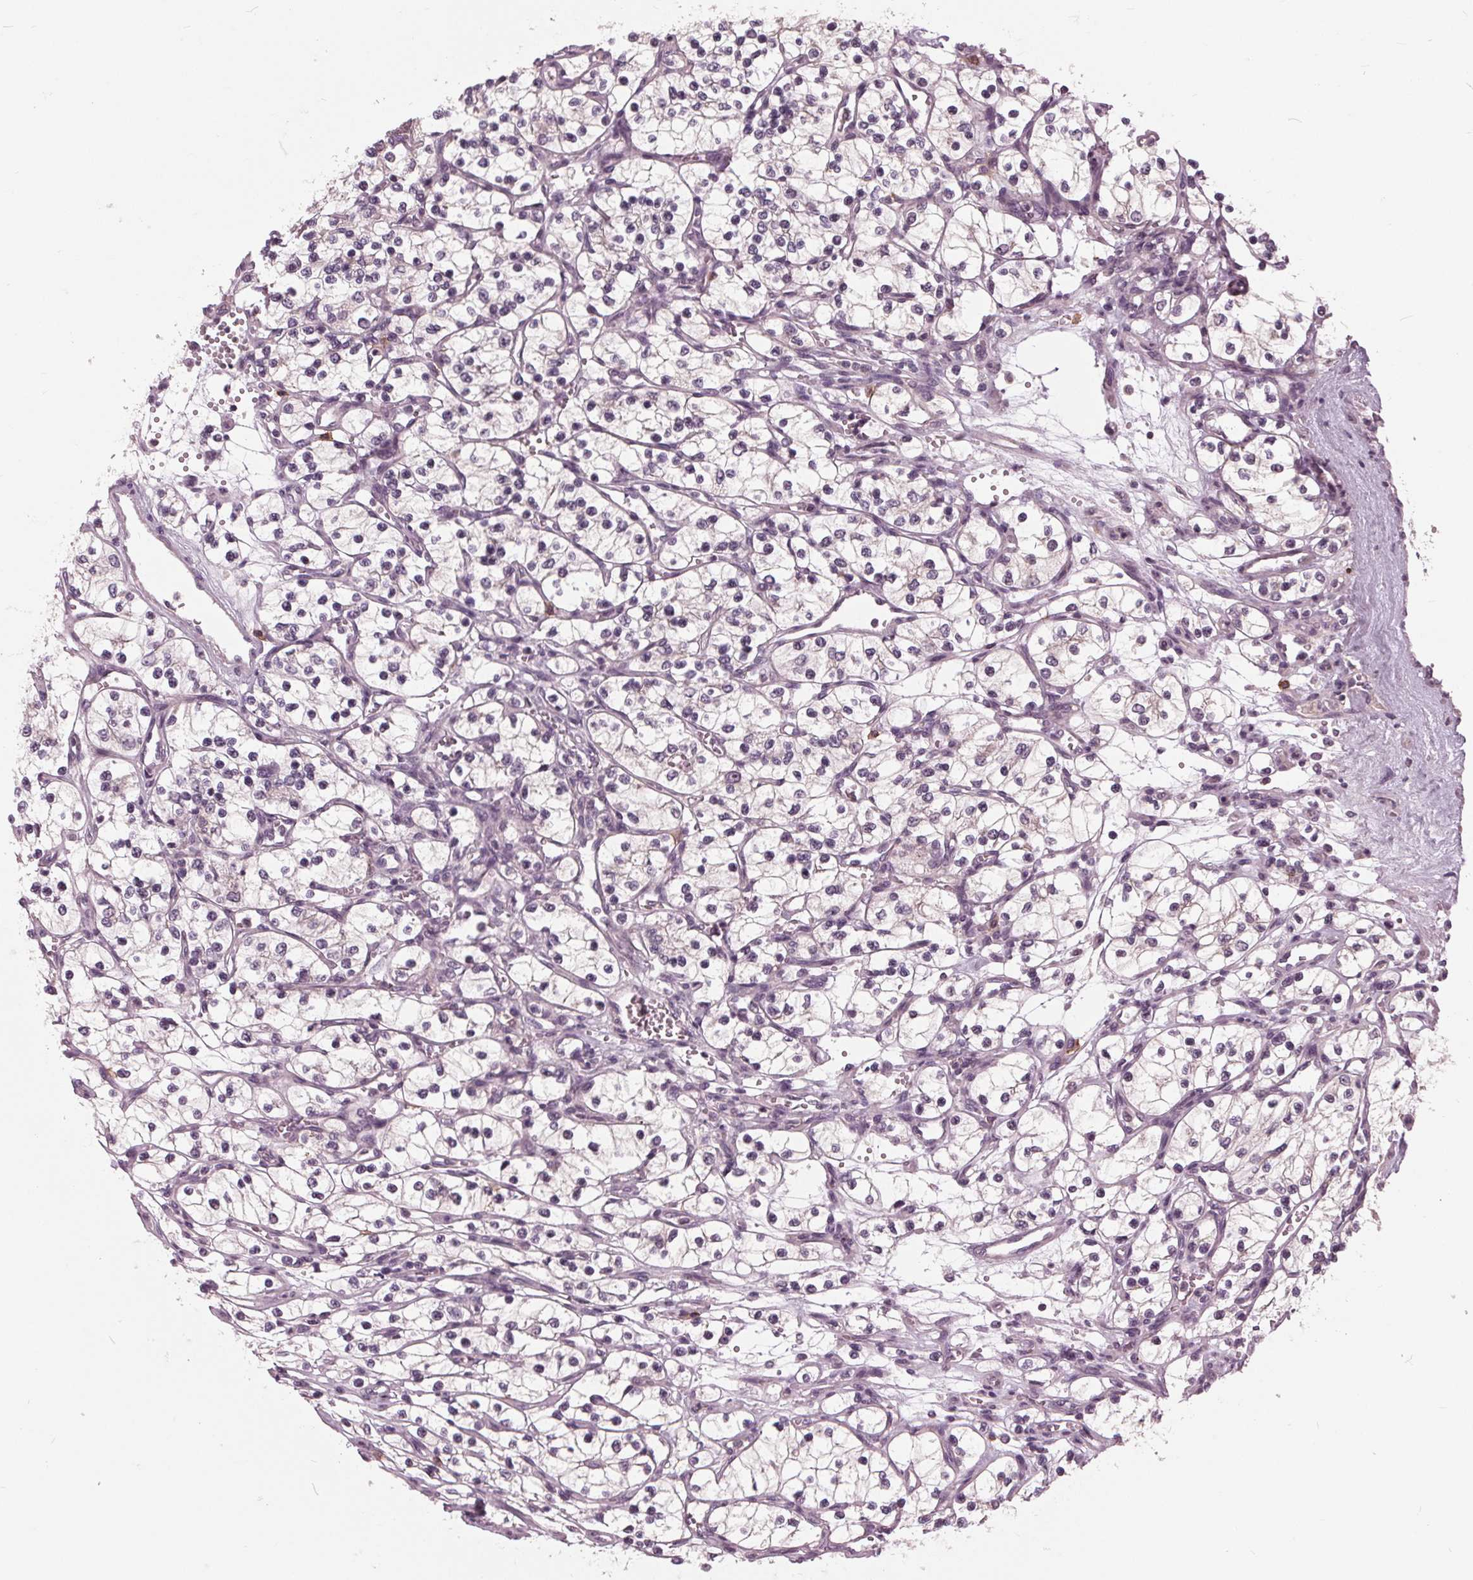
{"staining": {"intensity": "negative", "quantity": "none", "location": "none"}, "tissue": "renal cancer", "cell_type": "Tumor cells", "image_type": "cancer", "snomed": [{"axis": "morphology", "description": "Adenocarcinoma, NOS"}, {"axis": "topography", "description": "Kidney"}], "caption": "This is a micrograph of immunohistochemistry (IHC) staining of renal cancer (adenocarcinoma), which shows no staining in tumor cells.", "gene": "SIGLEC6", "patient": {"sex": "female", "age": 69}}